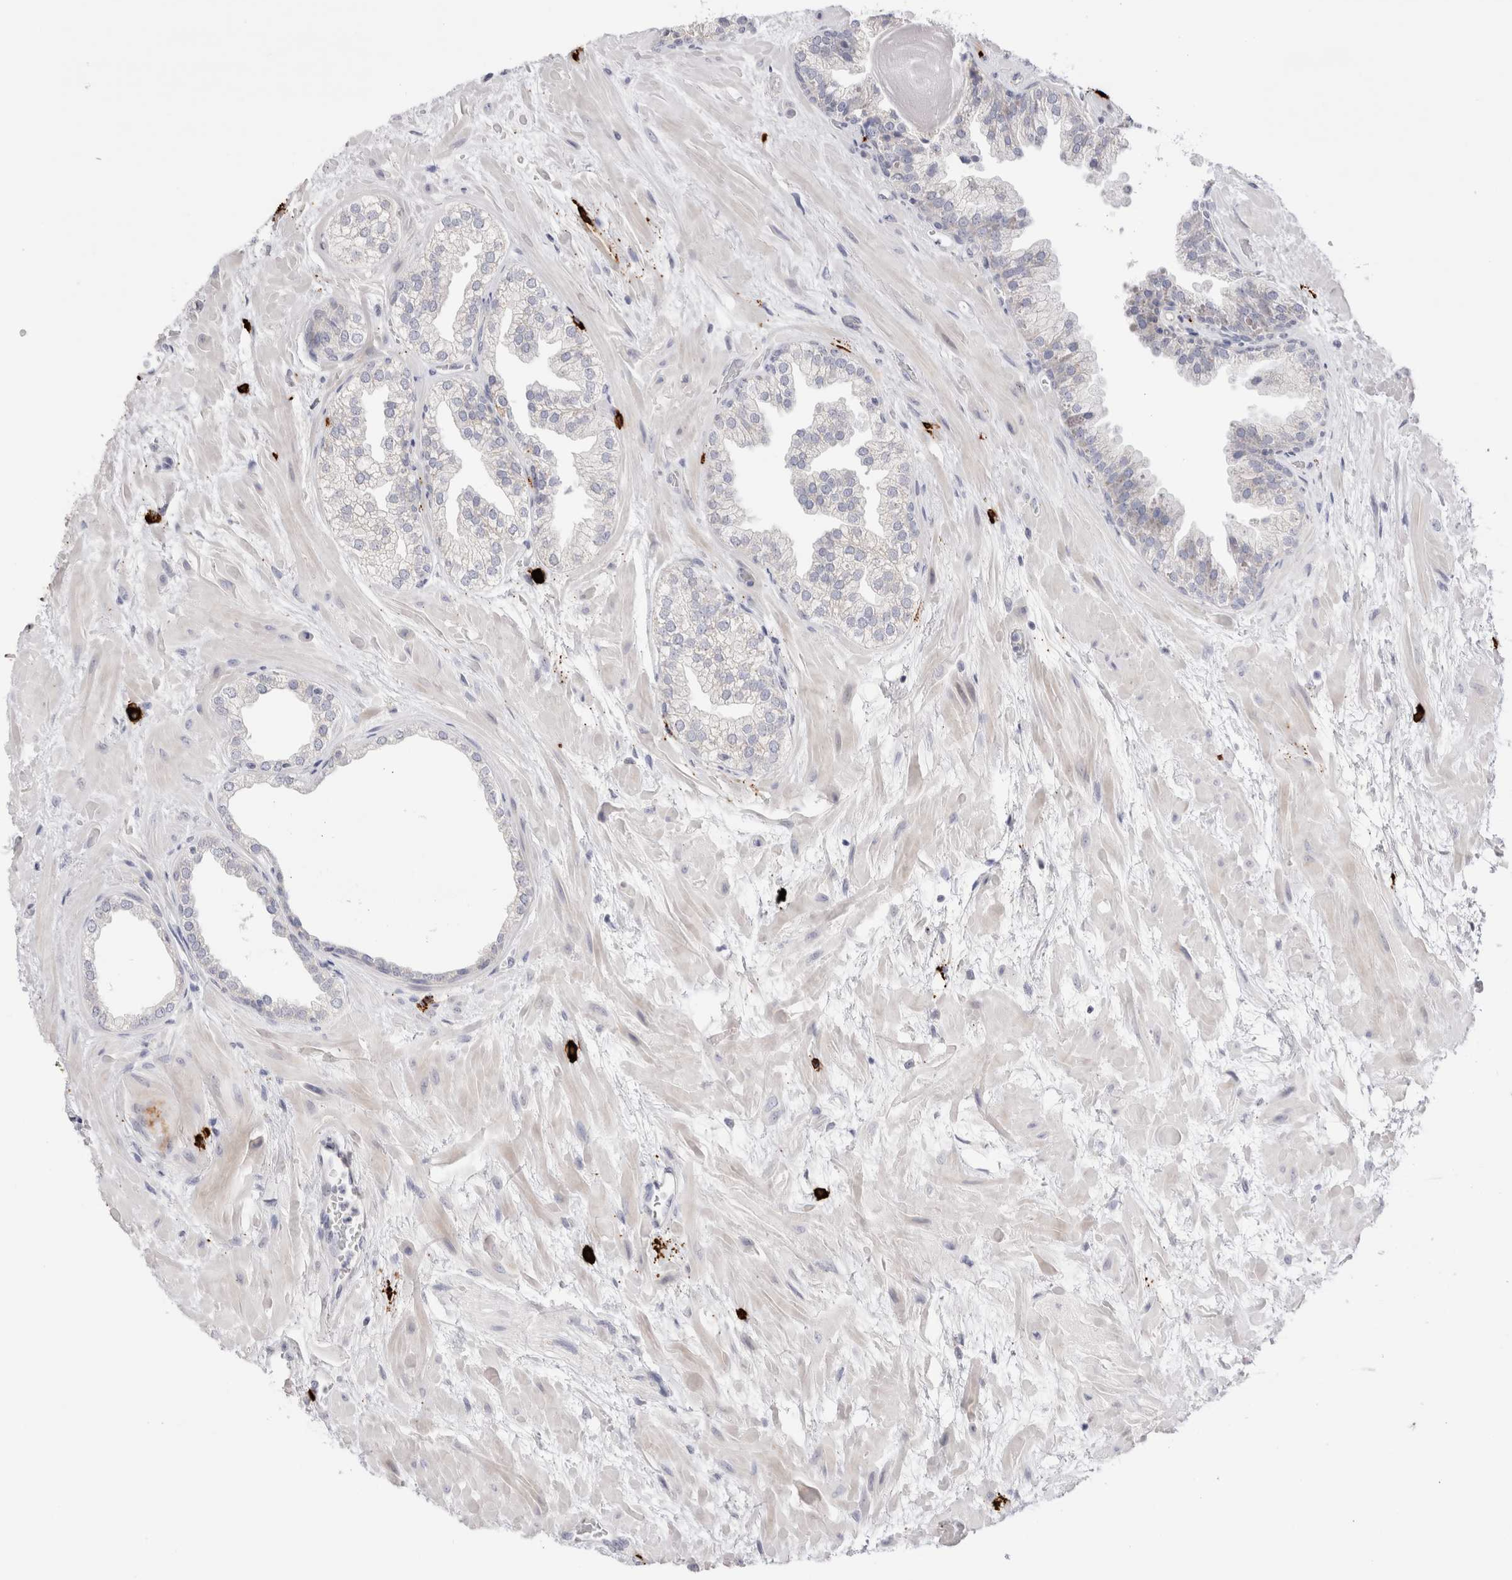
{"staining": {"intensity": "negative", "quantity": "none", "location": "none"}, "tissue": "prostate", "cell_type": "Glandular cells", "image_type": "normal", "snomed": [{"axis": "morphology", "description": "Normal tissue, NOS"}, {"axis": "topography", "description": "Prostate"}], "caption": "This histopathology image is of unremarkable prostate stained with immunohistochemistry (IHC) to label a protein in brown with the nuclei are counter-stained blue. There is no staining in glandular cells.", "gene": "SPINK2", "patient": {"sex": "male", "age": 48}}